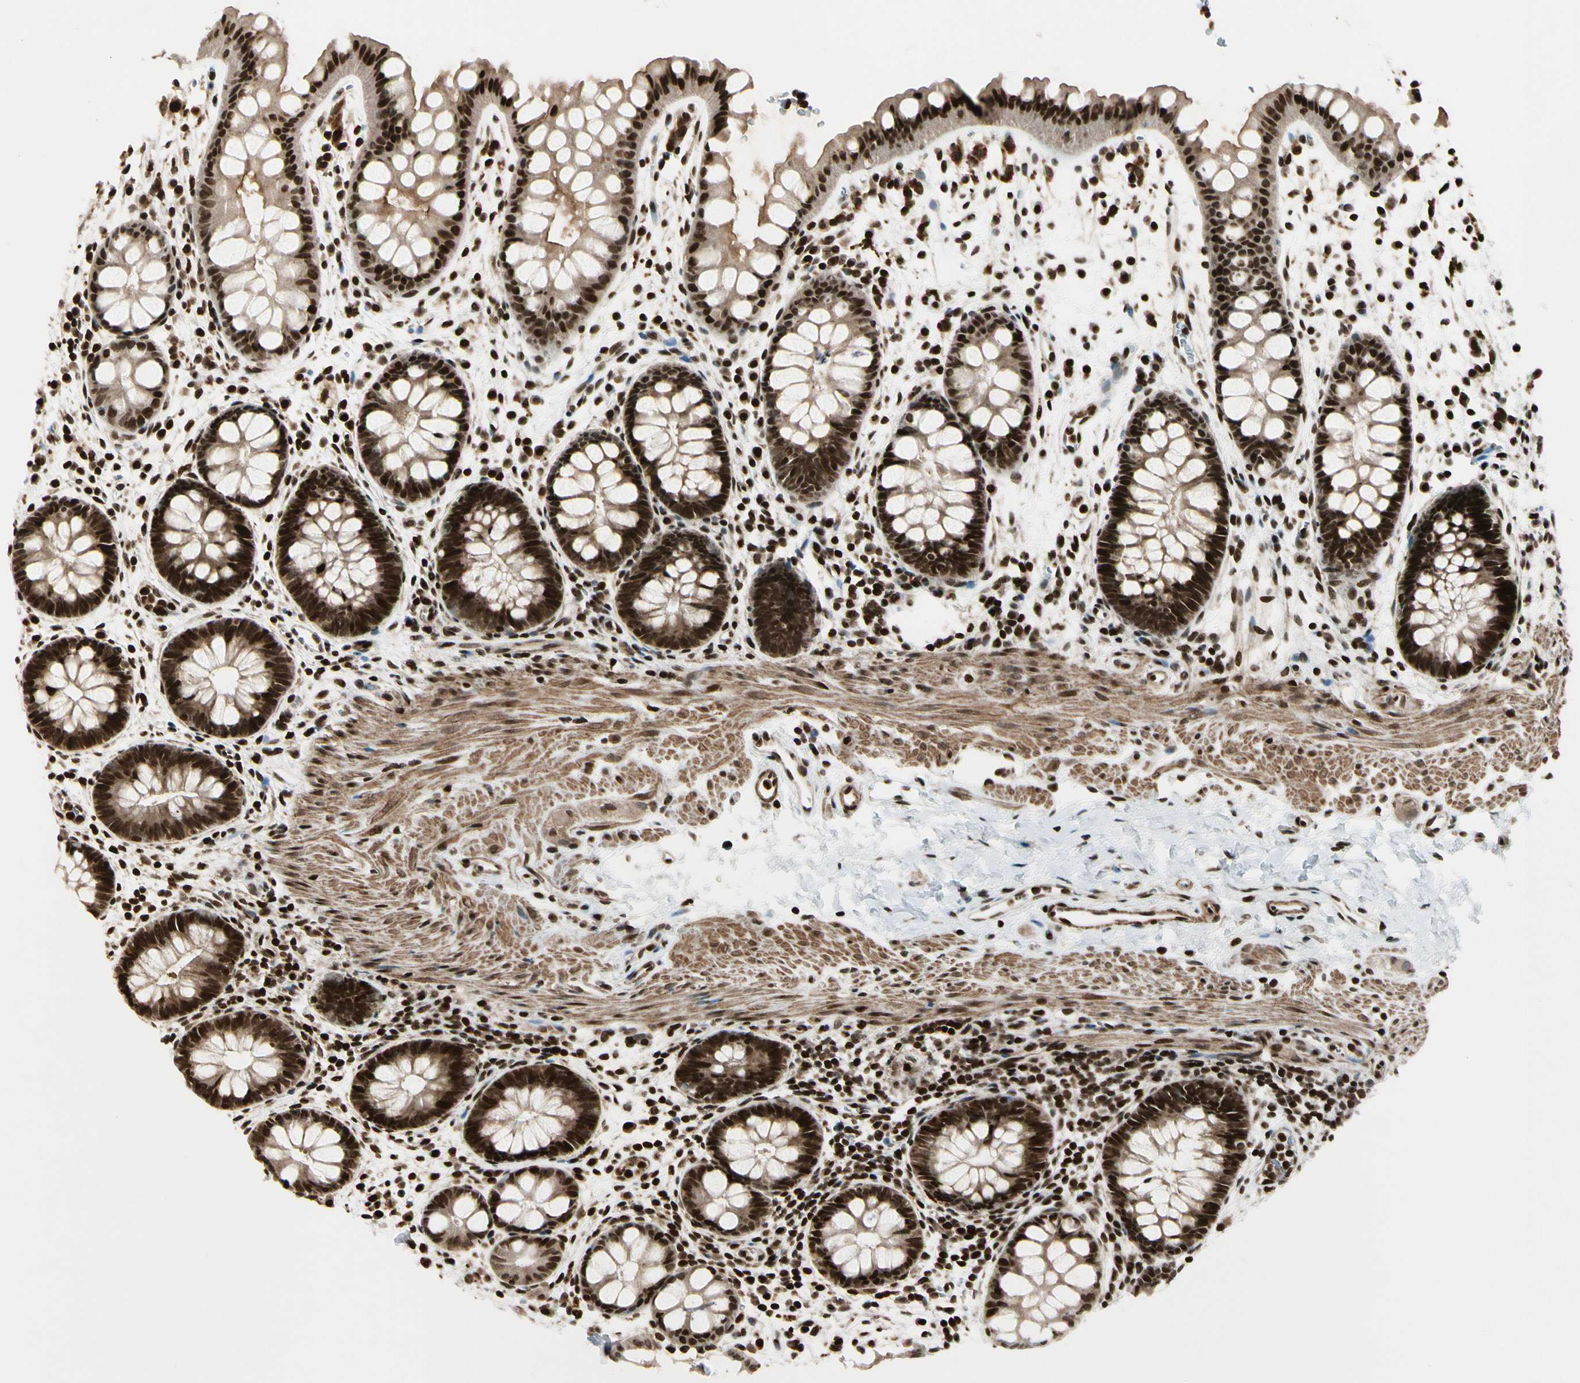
{"staining": {"intensity": "strong", "quantity": ">75%", "location": "nuclear"}, "tissue": "rectum", "cell_type": "Glandular cells", "image_type": "normal", "snomed": [{"axis": "morphology", "description": "Normal tissue, NOS"}, {"axis": "topography", "description": "Rectum"}], "caption": "A photomicrograph showing strong nuclear positivity in approximately >75% of glandular cells in normal rectum, as visualized by brown immunohistochemical staining.", "gene": "TSHZ3", "patient": {"sex": "female", "age": 24}}